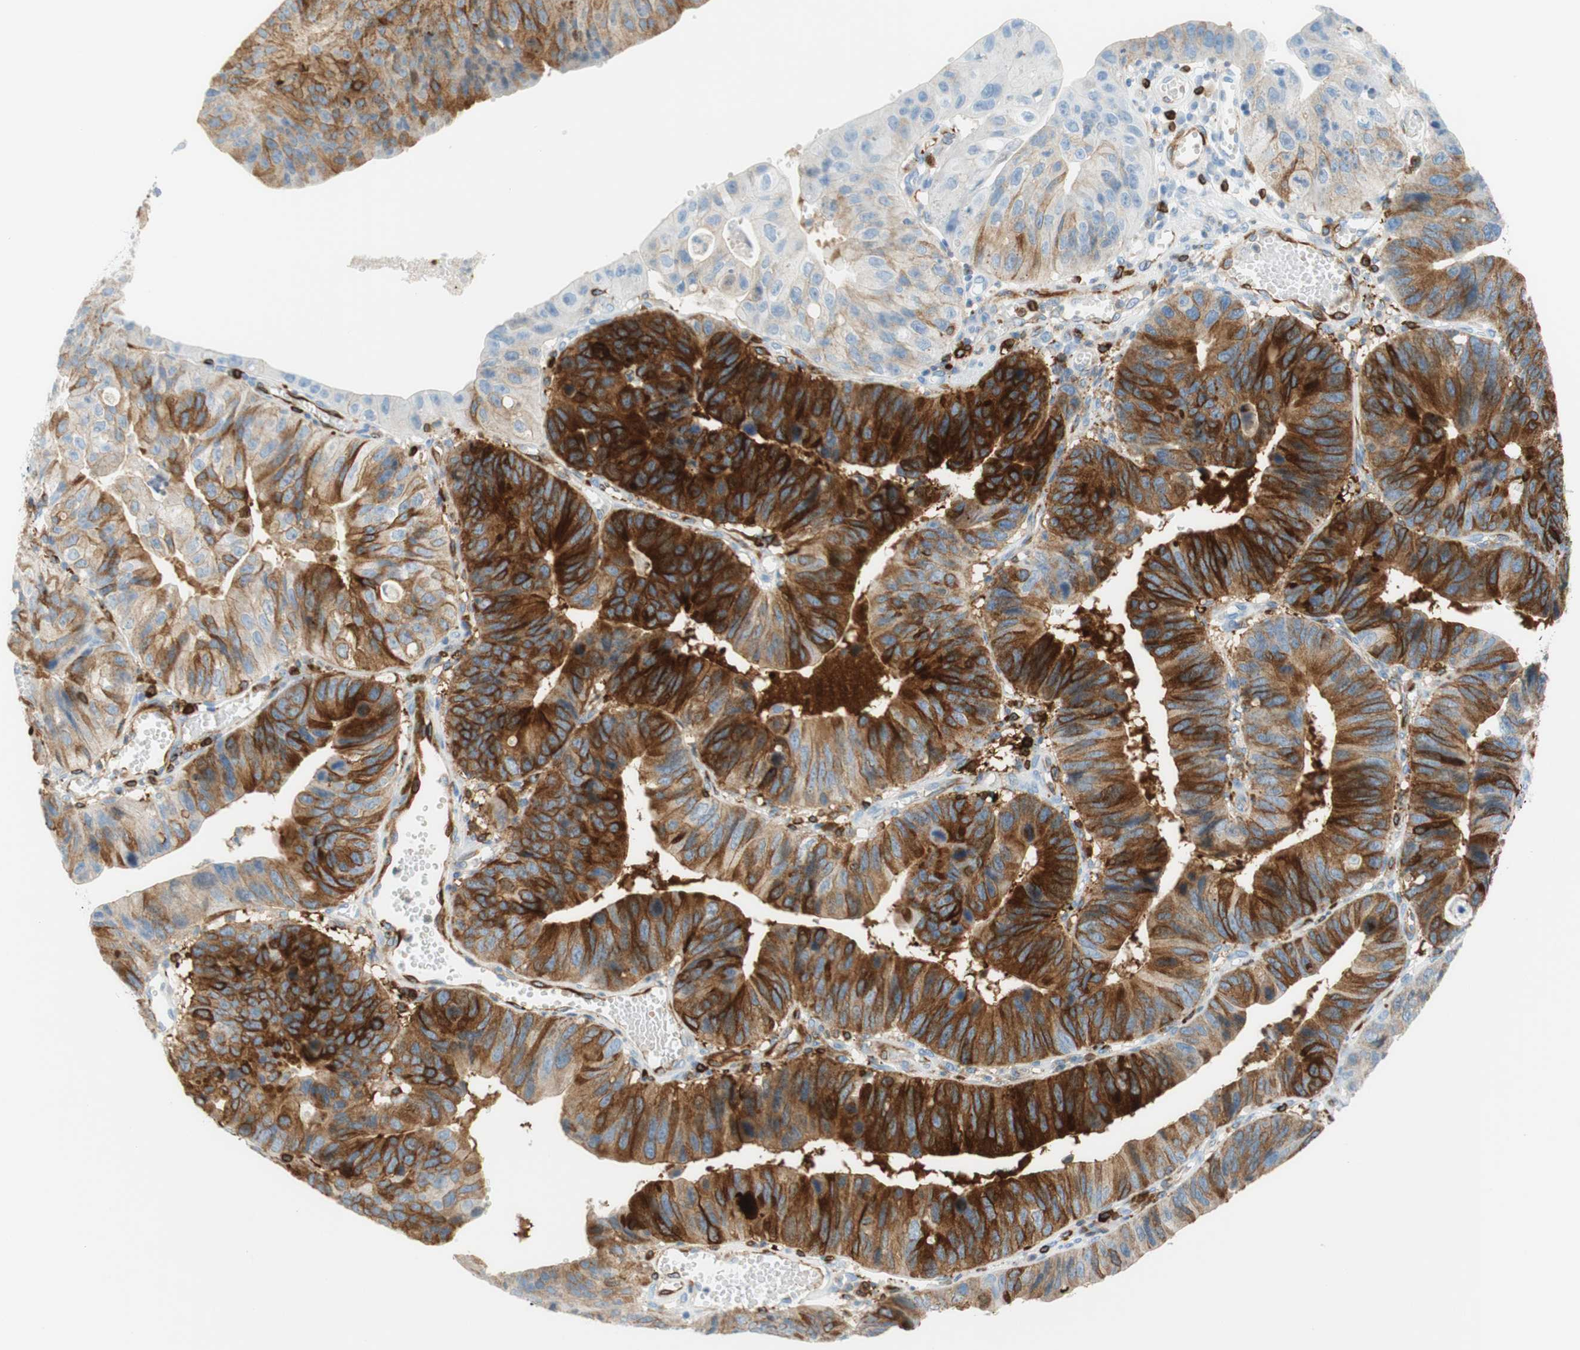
{"staining": {"intensity": "strong", "quantity": "<25%", "location": "cytoplasmic/membranous"}, "tissue": "stomach cancer", "cell_type": "Tumor cells", "image_type": "cancer", "snomed": [{"axis": "morphology", "description": "Adenocarcinoma, NOS"}, {"axis": "topography", "description": "Stomach"}], "caption": "Brown immunohistochemical staining in stomach cancer (adenocarcinoma) reveals strong cytoplasmic/membranous expression in approximately <25% of tumor cells. The protein is stained brown, and the nuclei are stained in blue (DAB IHC with brightfield microscopy, high magnification).", "gene": "STMN1", "patient": {"sex": "male", "age": 59}}